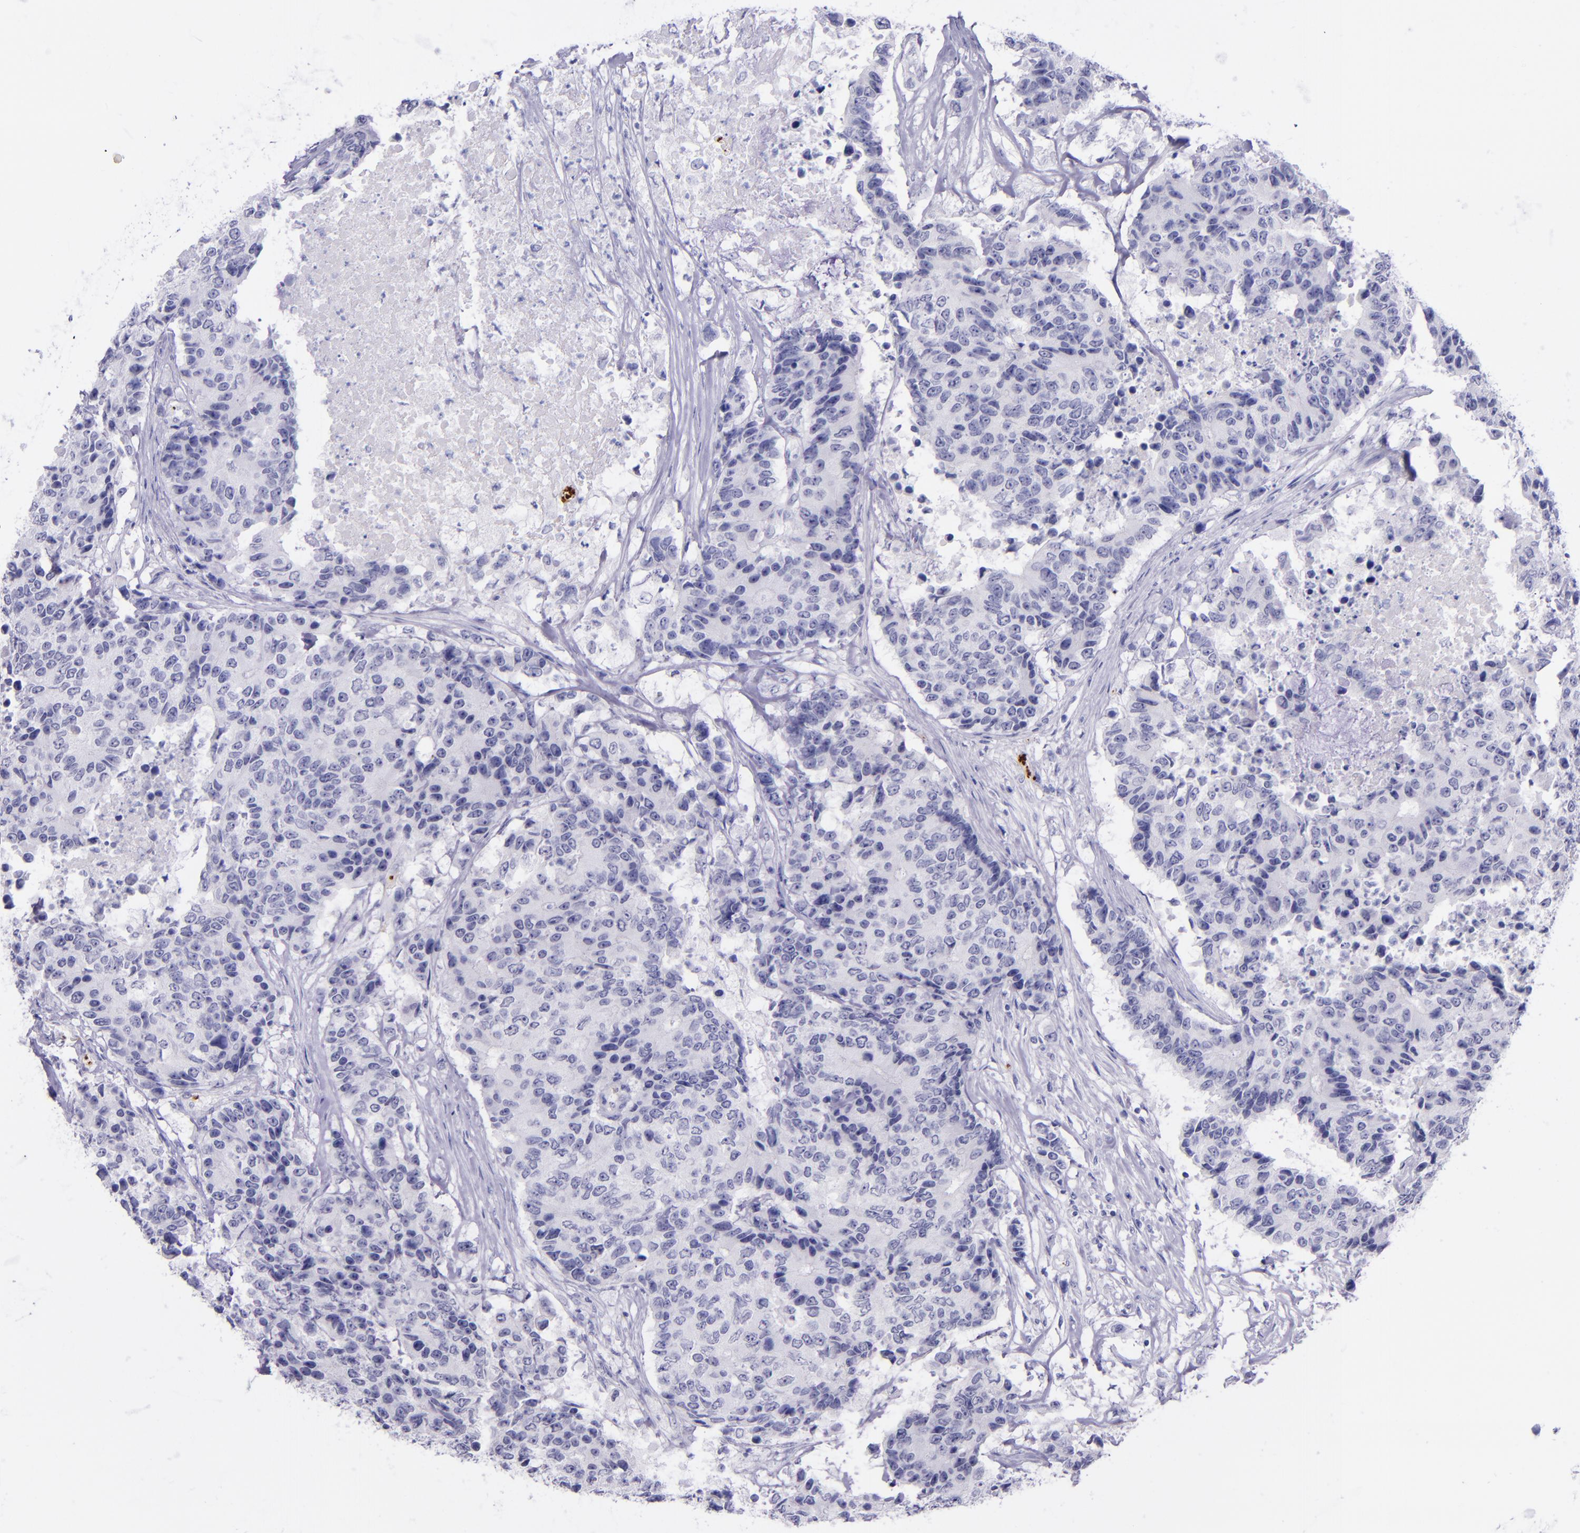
{"staining": {"intensity": "negative", "quantity": "none", "location": "none"}, "tissue": "colorectal cancer", "cell_type": "Tumor cells", "image_type": "cancer", "snomed": [{"axis": "morphology", "description": "Adenocarcinoma, NOS"}, {"axis": "topography", "description": "Colon"}], "caption": "A photomicrograph of human colorectal adenocarcinoma is negative for staining in tumor cells. (Stains: DAB IHC with hematoxylin counter stain, Microscopy: brightfield microscopy at high magnification).", "gene": "SELE", "patient": {"sex": "female", "age": 86}}